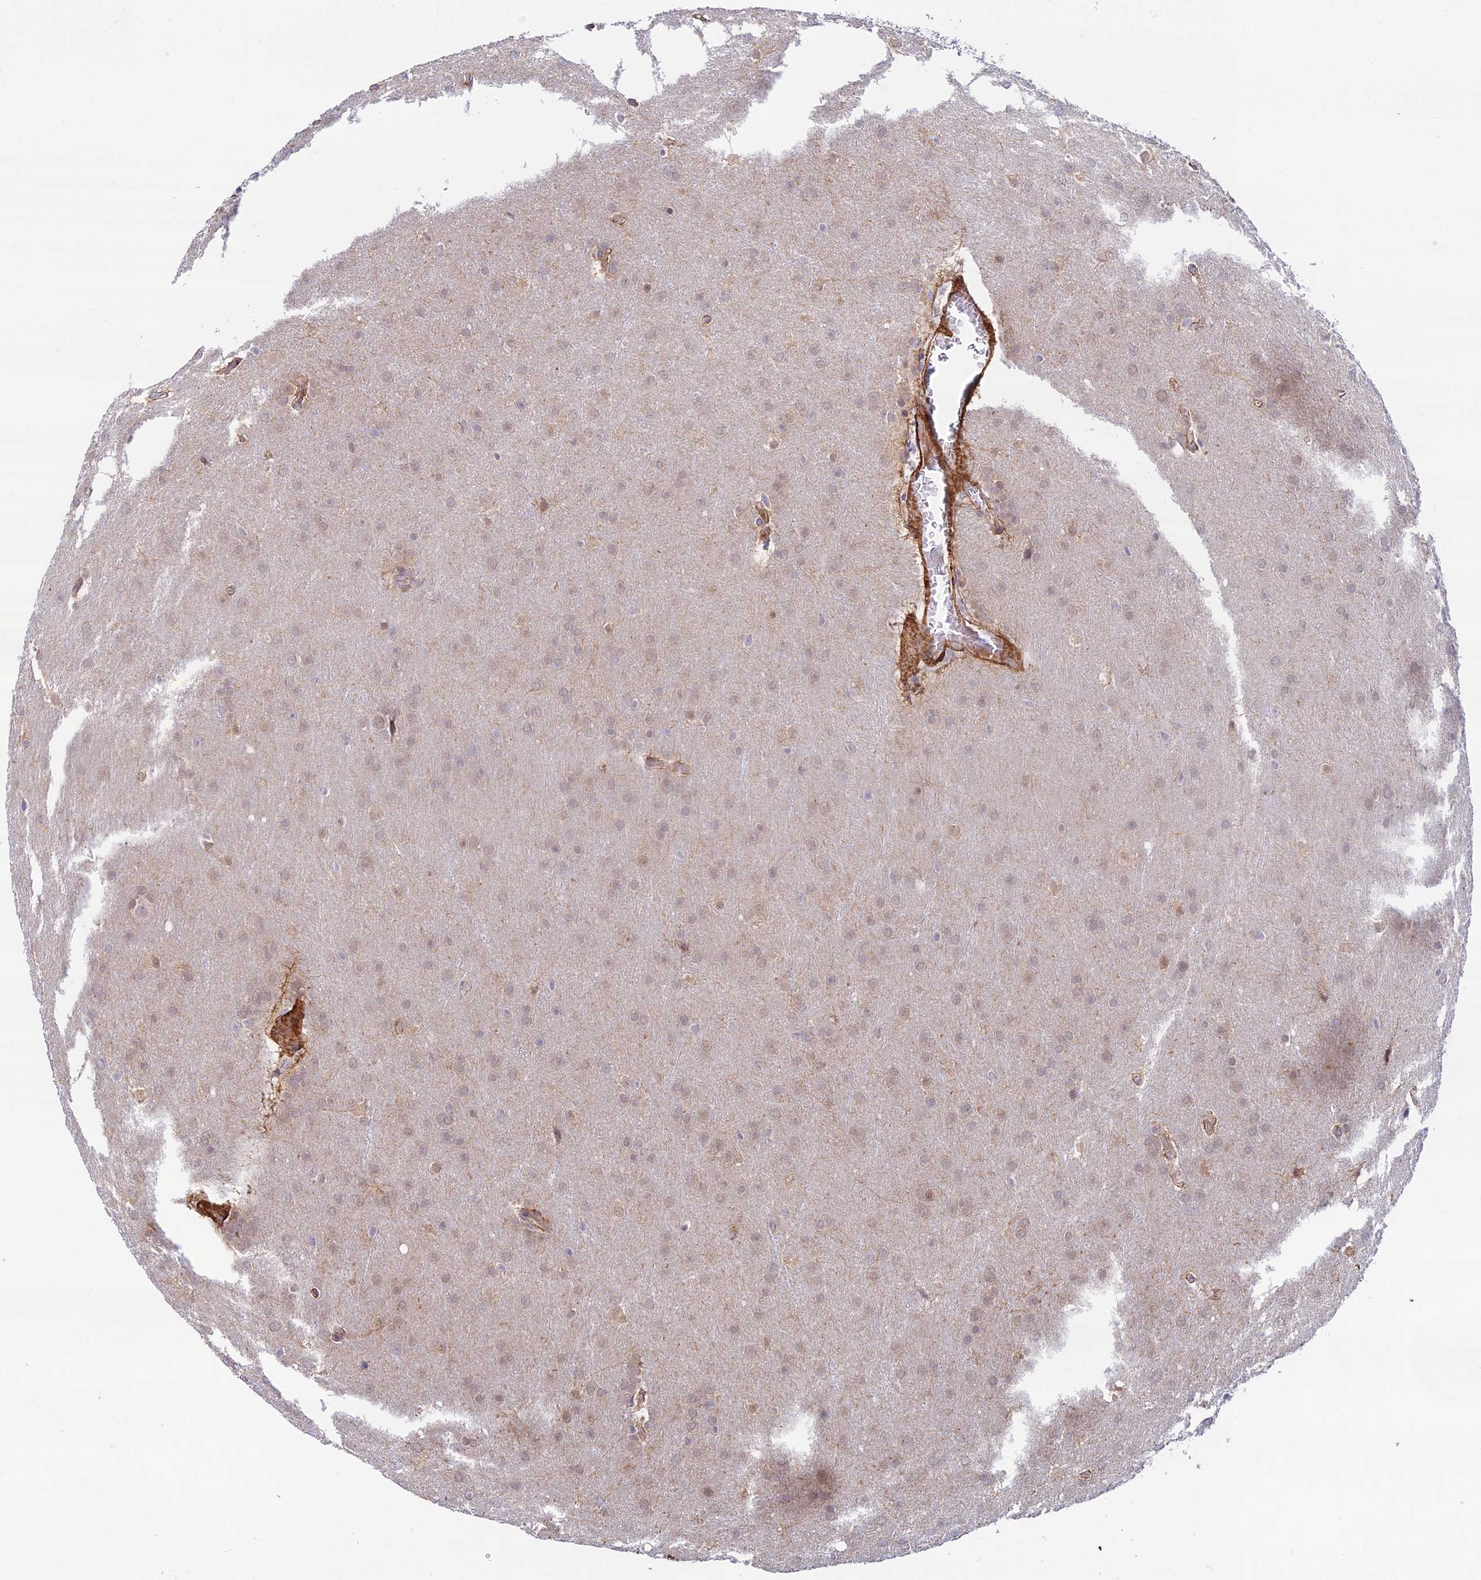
{"staining": {"intensity": "weak", "quantity": "25%-75%", "location": "cytoplasmic/membranous"}, "tissue": "glioma", "cell_type": "Tumor cells", "image_type": "cancer", "snomed": [{"axis": "morphology", "description": "Glioma, malignant, Low grade"}, {"axis": "topography", "description": "Brain"}], "caption": "Immunohistochemistry (IHC) micrograph of human glioma stained for a protein (brown), which reveals low levels of weak cytoplasmic/membranous staining in about 25%-75% of tumor cells.", "gene": "ANKRD50", "patient": {"sex": "female", "age": 32}}